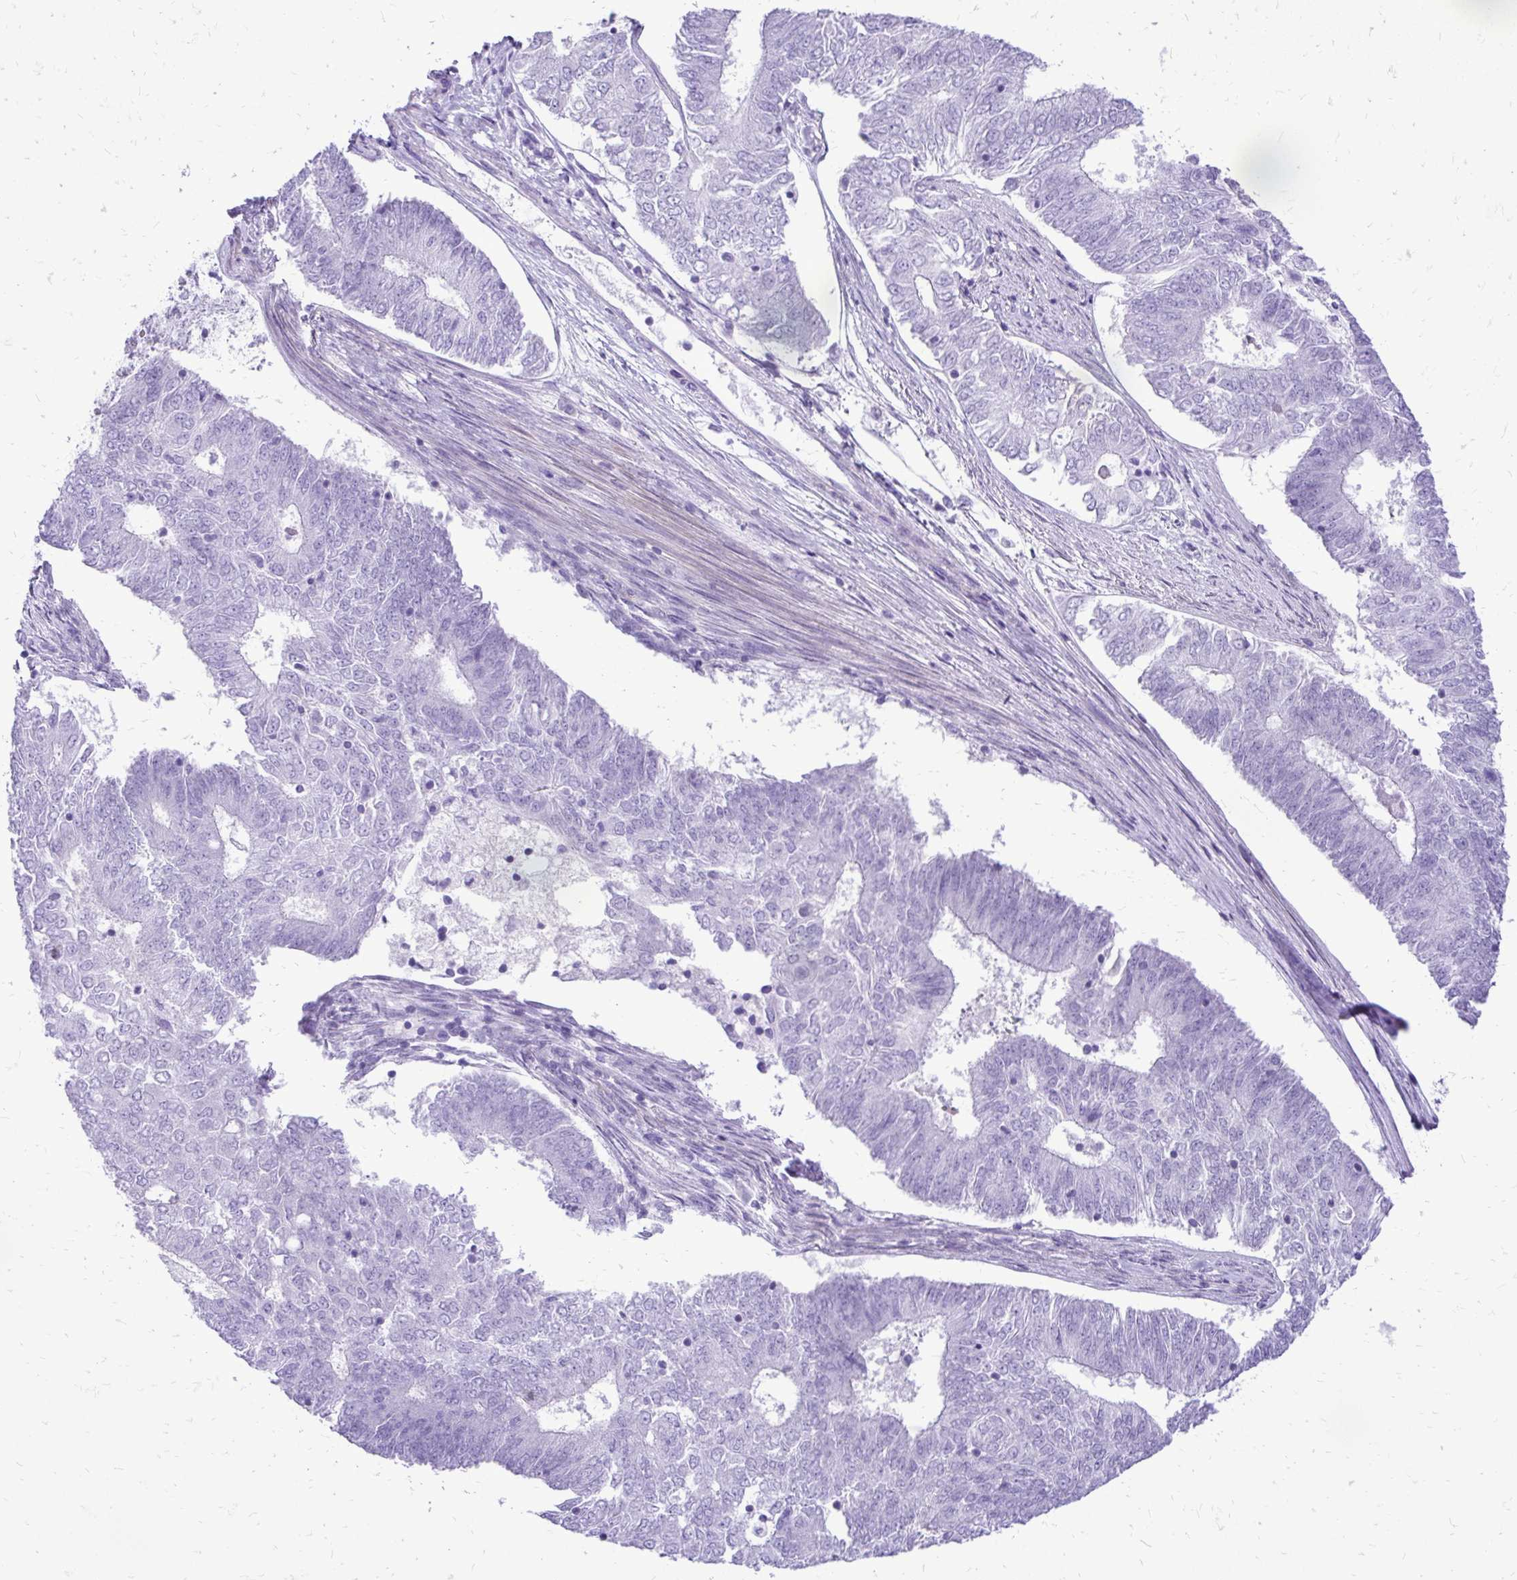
{"staining": {"intensity": "negative", "quantity": "none", "location": "none"}, "tissue": "endometrial cancer", "cell_type": "Tumor cells", "image_type": "cancer", "snomed": [{"axis": "morphology", "description": "Adenocarcinoma, NOS"}, {"axis": "topography", "description": "Endometrium"}], "caption": "The immunohistochemistry (IHC) micrograph has no significant positivity in tumor cells of endometrial cancer tissue. The staining is performed using DAB (3,3'-diaminobenzidine) brown chromogen with nuclei counter-stained in using hematoxylin.", "gene": "PELI3", "patient": {"sex": "female", "age": 62}}